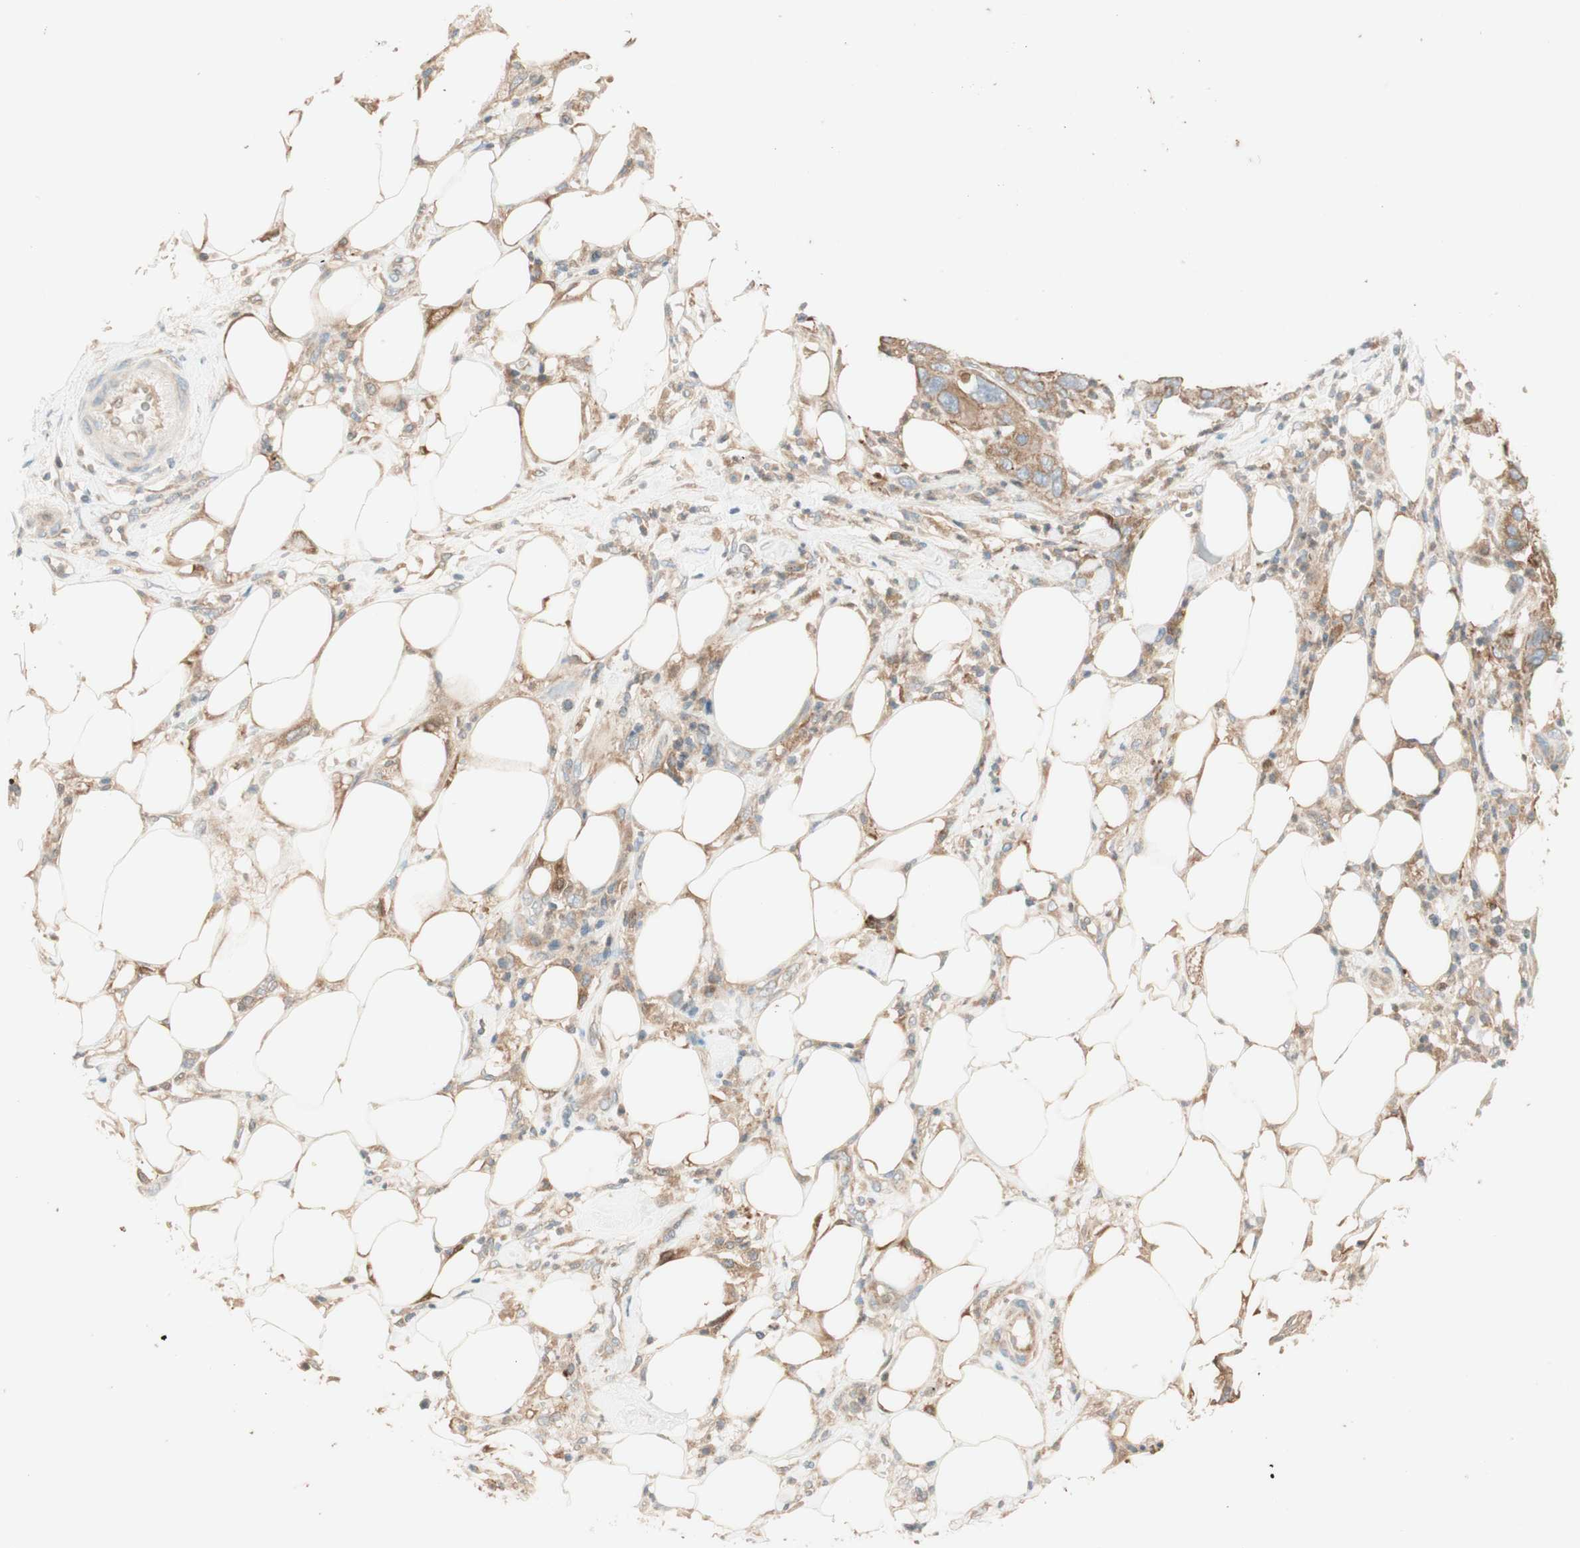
{"staining": {"intensity": "moderate", "quantity": ">75%", "location": "cytoplasmic/membranous"}, "tissue": "pancreatic cancer", "cell_type": "Tumor cells", "image_type": "cancer", "snomed": [{"axis": "morphology", "description": "Adenocarcinoma, NOS"}, {"axis": "topography", "description": "Pancreas"}], "caption": "Tumor cells show medium levels of moderate cytoplasmic/membranous staining in about >75% of cells in human pancreatic cancer. Using DAB (brown) and hematoxylin (blue) stains, captured at high magnification using brightfield microscopy.", "gene": "CLCN2", "patient": {"sex": "female", "age": 71}}